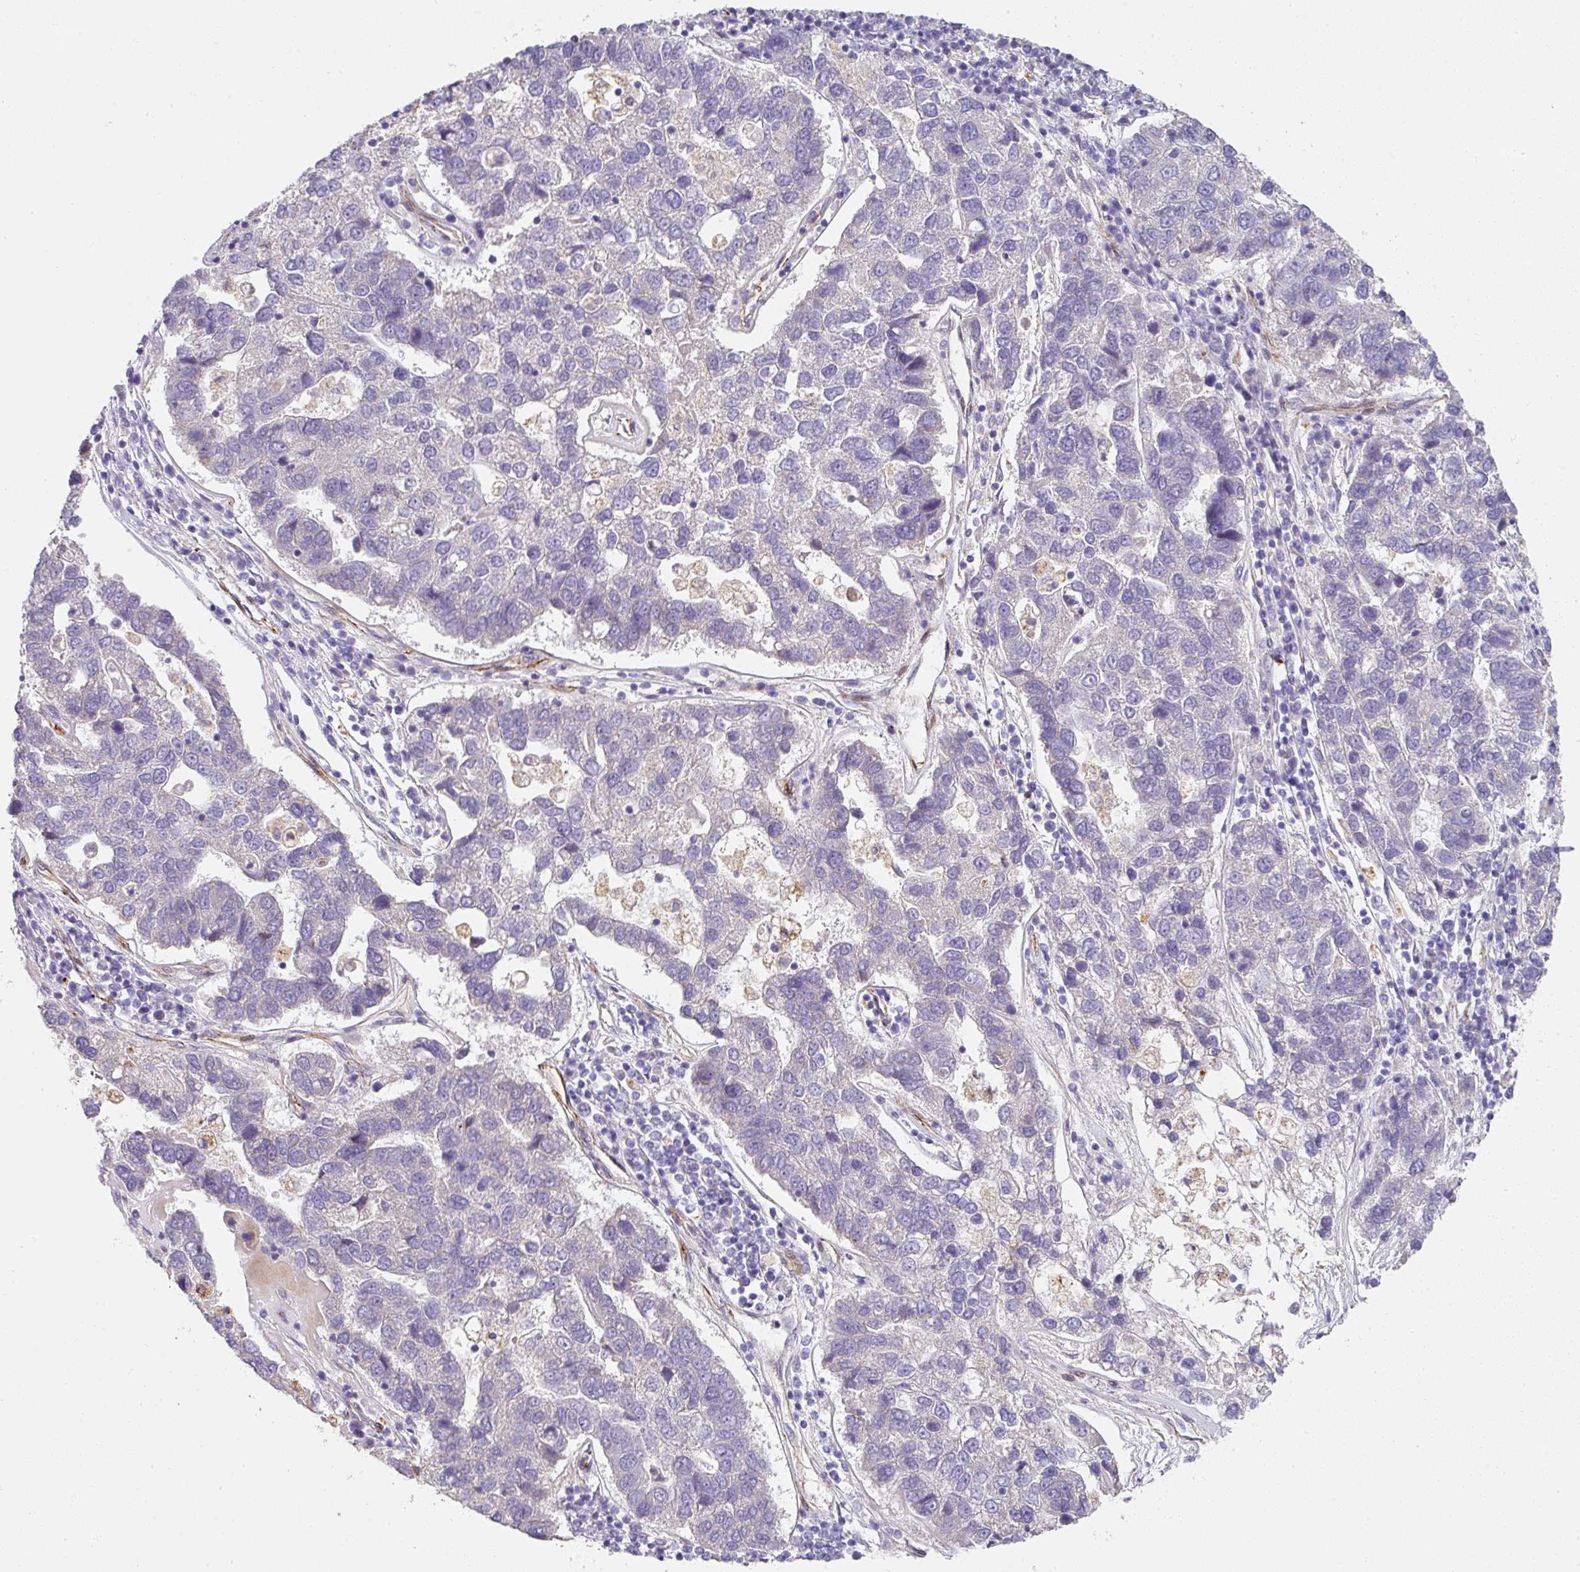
{"staining": {"intensity": "negative", "quantity": "none", "location": "none"}, "tissue": "pancreatic cancer", "cell_type": "Tumor cells", "image_type": "cancer", "snomed": [{"axis": "morphology", "description": "Adenocarcinoma, NOS"}, {"axis": "topography", "description": "Pancreas"}], "caption": "Immunohistochemical staining of adenocarcinoma (pancreatic) shows no significant positivity in tumor cells.", "gene": "SLC25A17", "patient": {"sex": "female", "age": 61}}